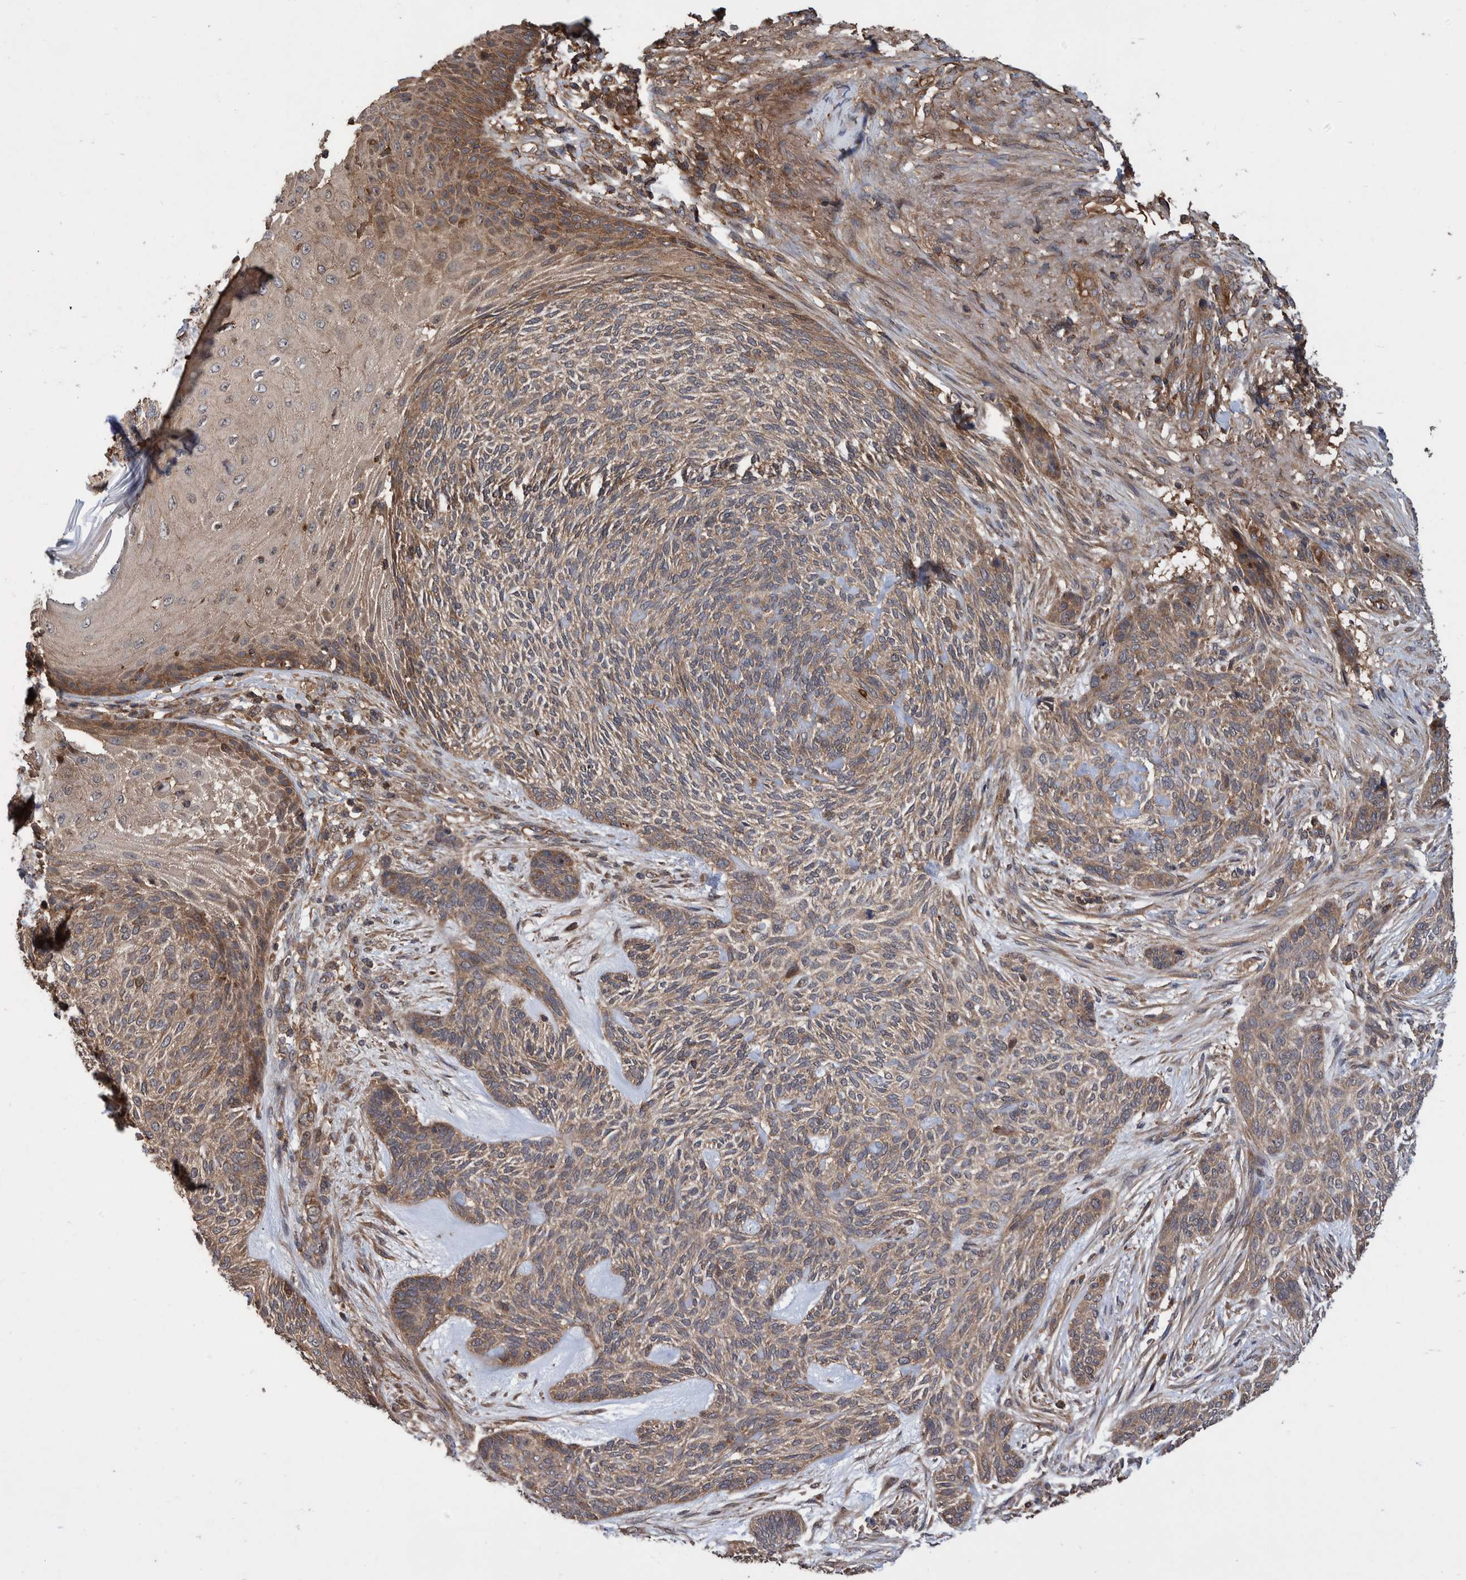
{"staining": {"intensity": "weak", "quantity": ">75%", "location": "cytoplasmic/membranous"}, "tissue": "skin cancer", "cell_type": "Tumor cells", "image_type": "cancer", "snomed": [{"axis": "morphology", "description": "Basal cell carcinoma"}, {"axis": "topography", "description": "Skin"}], "caption": "Protein expression analysis of skin cancer exhibits weak cytoplasmic/membranous positivity in approximately >75% of tumor cells.", "gene": "VBP1", "patient": {"sex": "male", "age": 55}}